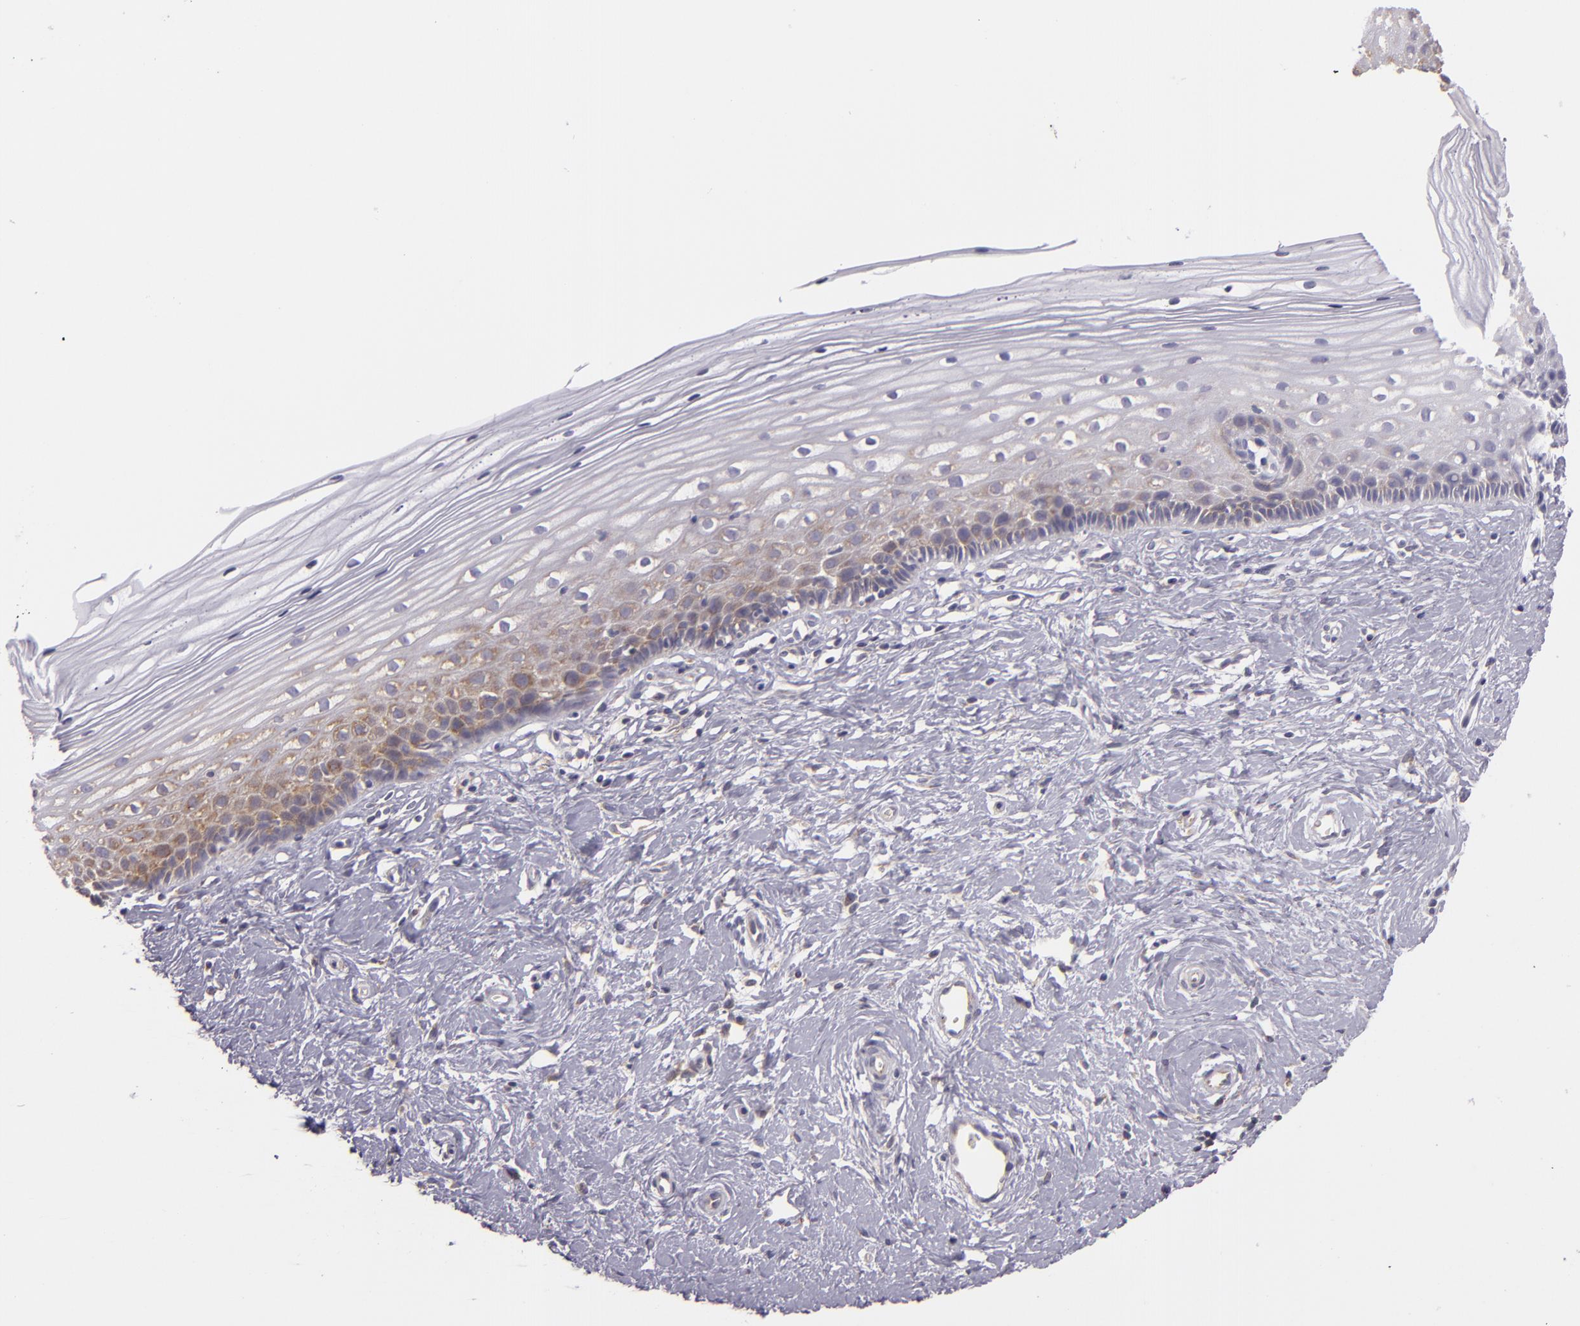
{"staining": {"intensity": "weak", "quantity": "25%-75%", "location": "cytoplasmic/membranous"}, "tissue": "cervix", "cell_type": "Glandular cells", "image_type": "normal", "snomed": [{"axis": "morphology", "description": "Normal tissue, NOS"}, {"axis": "topography", "description": "Cervix"}], "caption": "Immunohistochemical staining of unremarkable human cervix exhibits low levels of weak cytoplasmic/membranous positivity in about 25%-75% of glandular cells.", "gene": "UPF3B", "patient": {"sex": "female", "age": 40}}